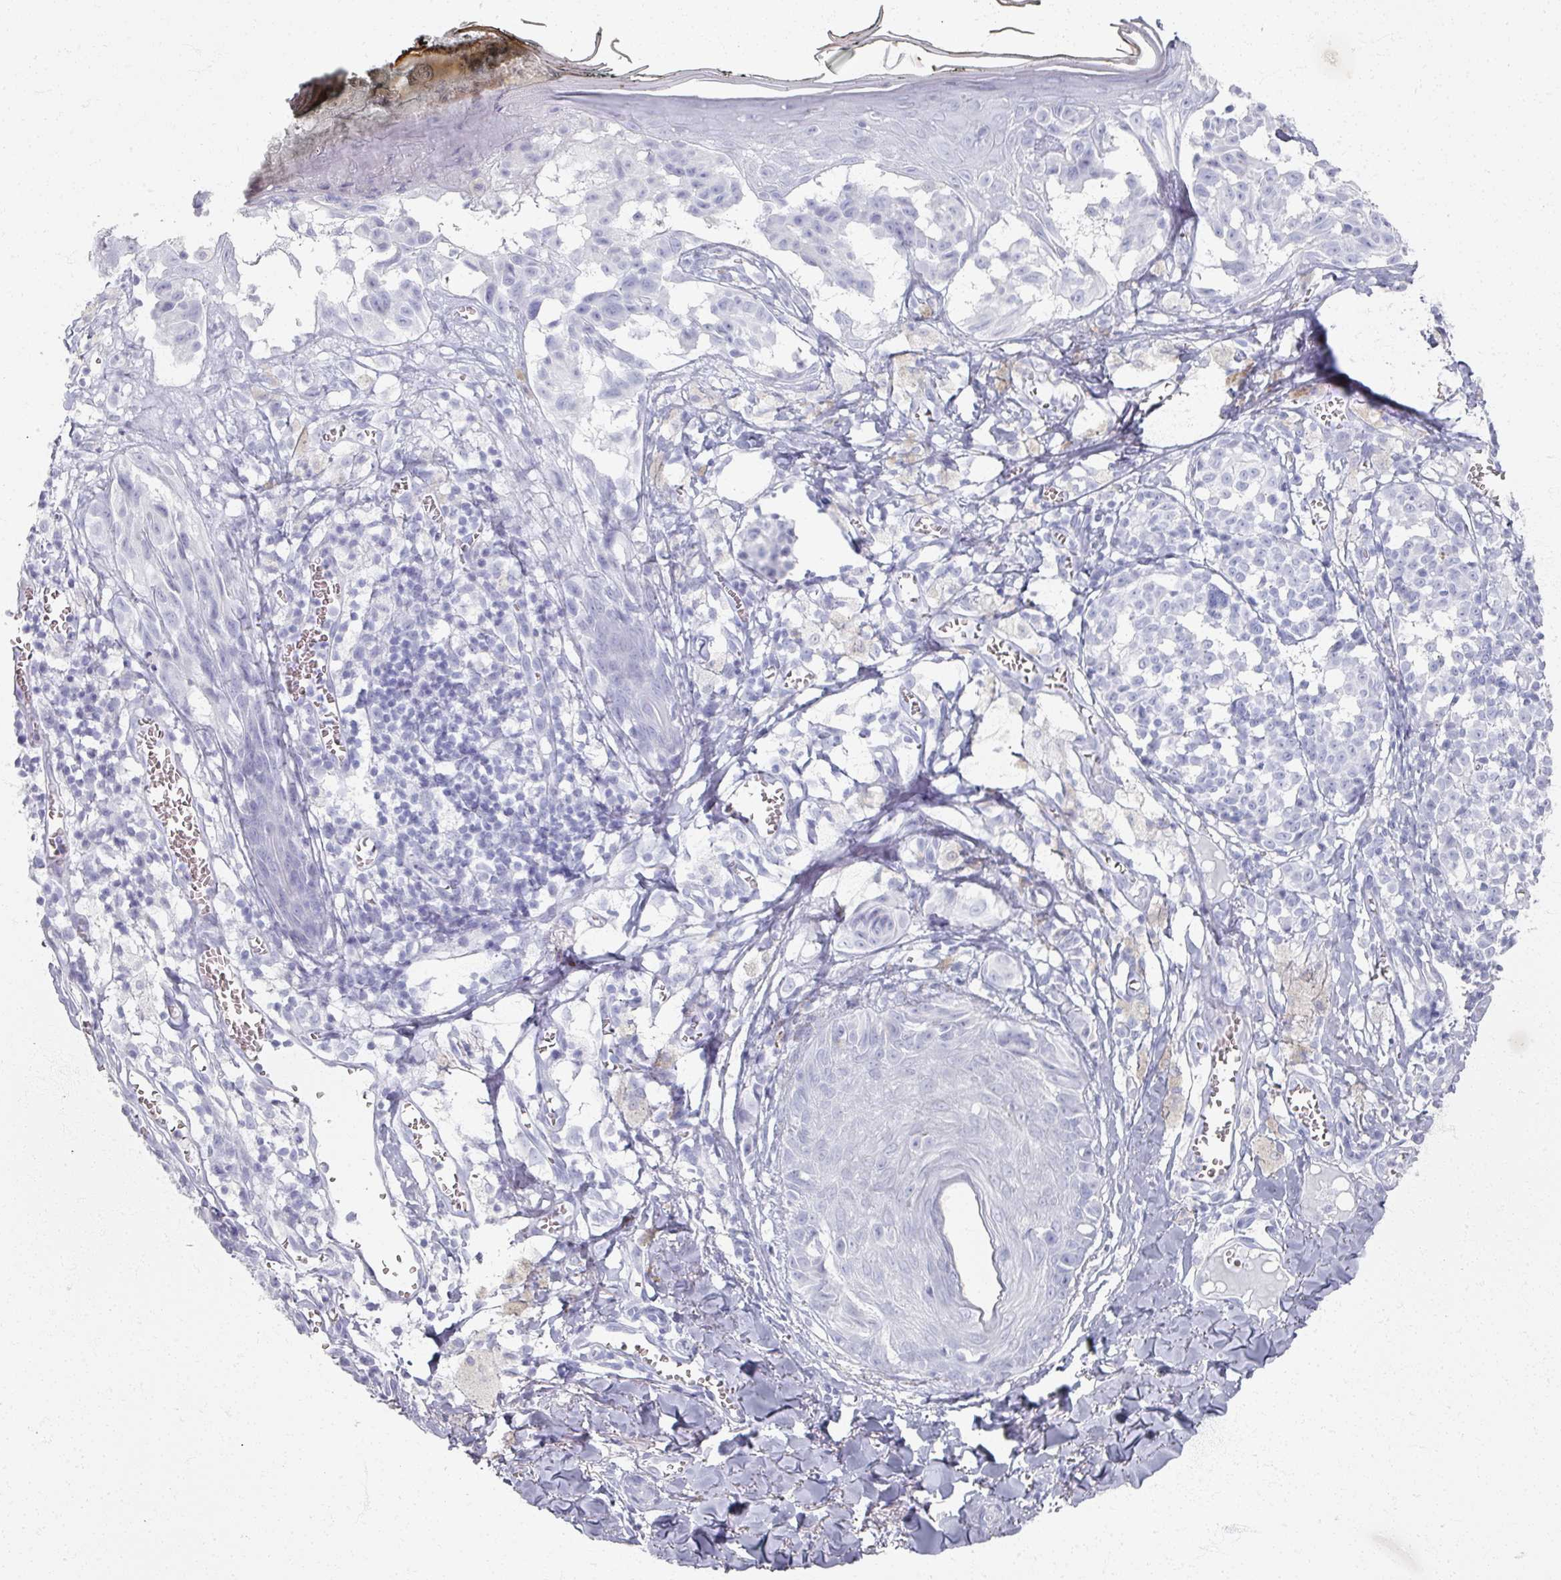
{"staining": {"intensity": "negative", "quantity": "none", "location": "none"}, "tissue": "melanoma", "cell_type": "Tumor cells", "image_type": "cancer", "snomed": [{"axis": "morphology", "description": "Malignant melanoma, NOS"}, {"axis": "topography", "description": "Skin"}], "caption": "Tumor cells show no significant positivity in malignant melanoma.", "gene": "PSKH1", "patient": {"sex": "female", "age": 43}}